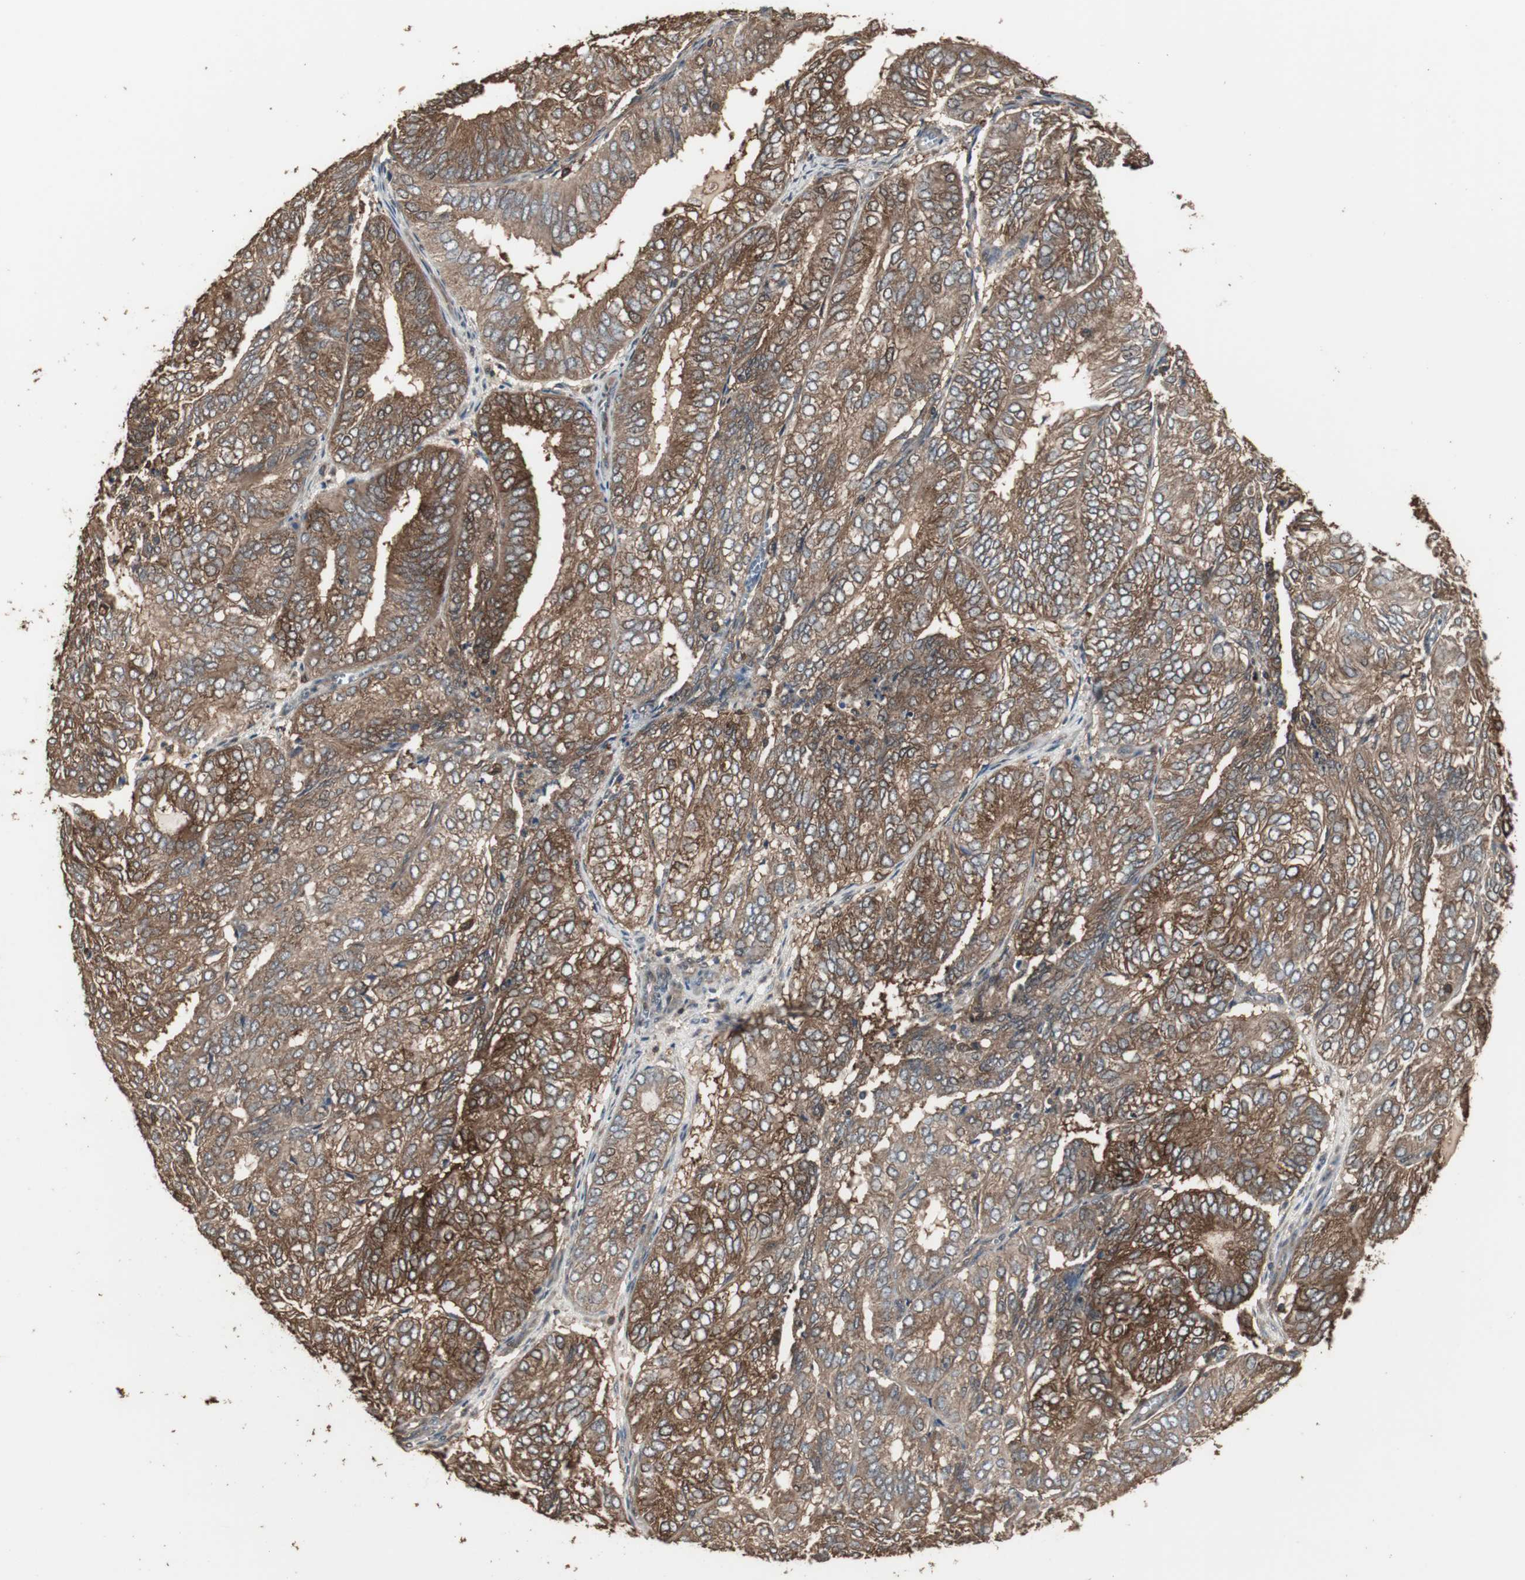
{"staining": {"intensity": "strong", "quantity": ">75%", "location": "cytoplasmic/membranous"}, "tissue": "endometrial cancer", "cell_type": "Tumor cells", "image_type": "cancer", "snomed": [{"axis": "morphology", "description": "Adenocarcinoma, NOS"}, {"axis": "topography", "description": "Uterus"}], "caption": "Human endometrial cancer (adenocarcinoma) stained for a protein (brown) reveals strong cytoplasmic/membranous positive positivity in approximately >75% of tumor cells.", "gene": "HPRT1", "patient": {"sex": "female", "age": 60}}